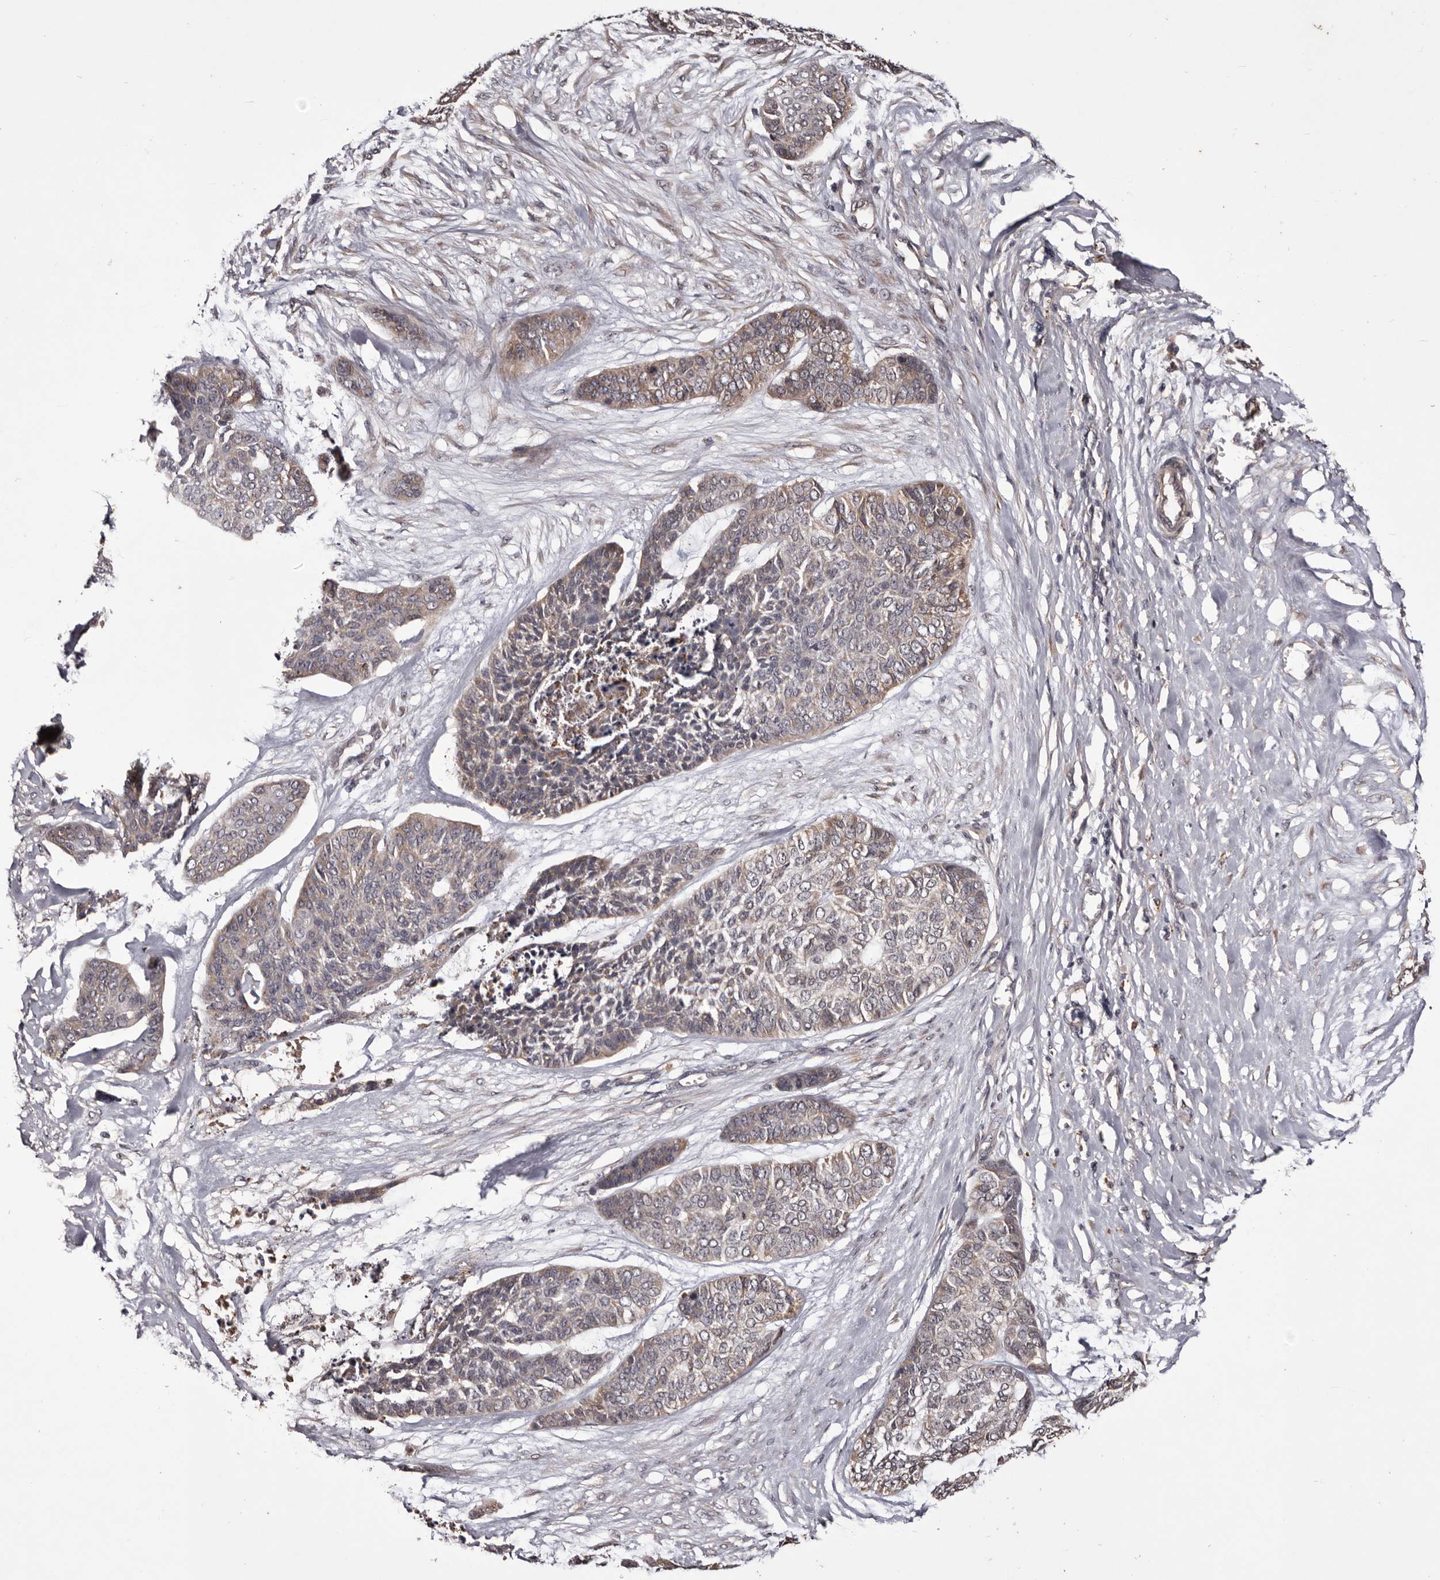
{"staining": {"intensity": "weak", "quantity": "25%-75%", "location": "cytoplasmic/membranous"}, "tissue": "skin cancer", "cell_type": "Tumor cells", "image_type": "cancer", "snomed": [{"axis": "morphology", "description": "Basal cell carcinoma"}, {"axis": "topography", "description": "Skin"}], "caption": "This micrograph shows basal cell carcinoma (skin) stained with immunohistochemistry to label a protein in brown. The cytoplasmic/membranous of tumor cells show weak positivity for the protein. Nuclei are counter-stained blue.", "gene": "CYP1B1", "patient": {"sex": "female", "age": 64}}